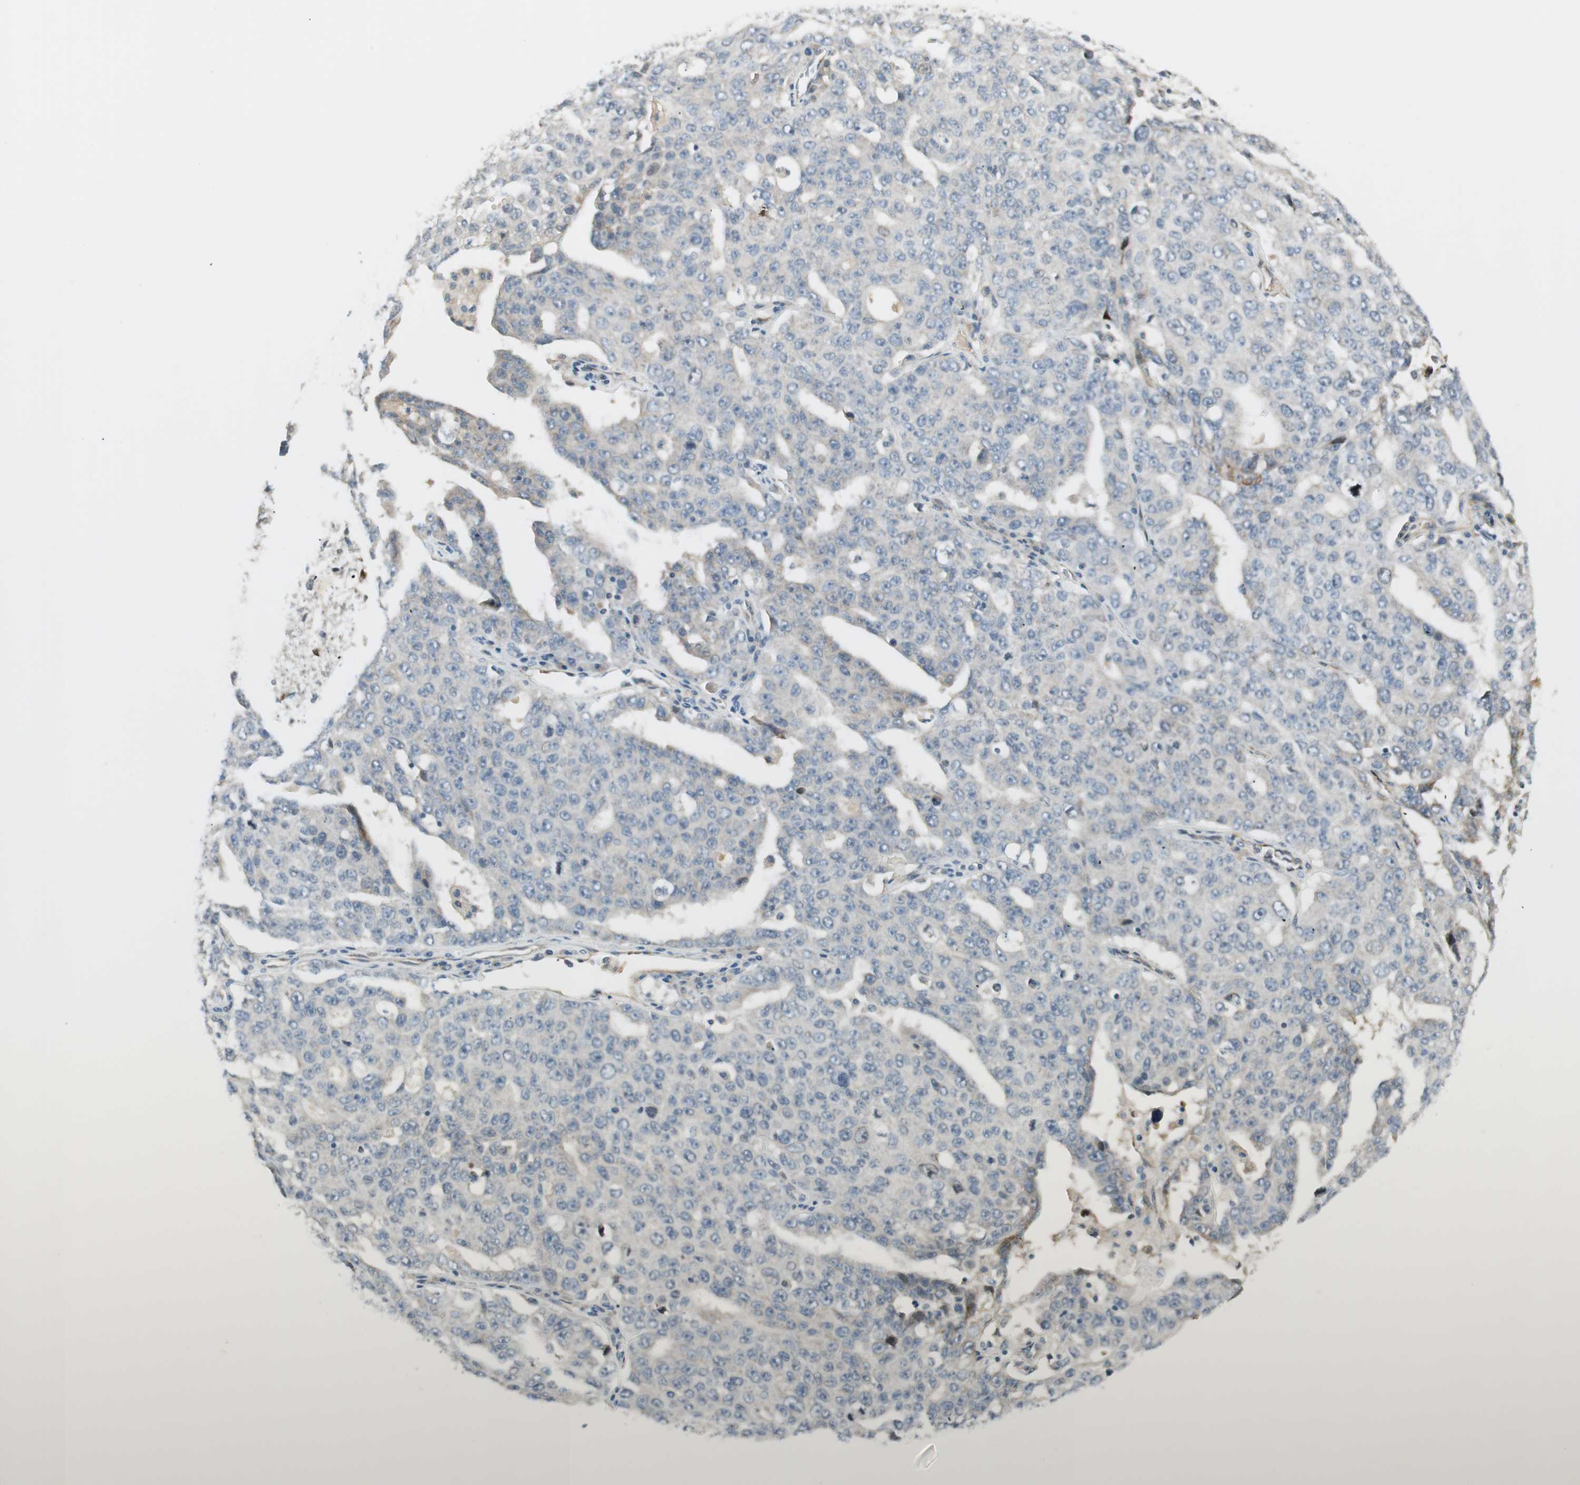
{"staining": {"intensity": "weak", "quantity": "<25%", "location": "cytoplasmic/membranous"}, "tissue": "ovarian cancer", "cell_type": "Tumor cells", "image_type": "cancer", "snomed": [{"axis": "morphology", "description": "Carcinoma, endometroid"}, {"axis": "topography", "description": "Ovary"}], "caption": "Immunohistochemistry of human ovarian cancer (endometroid carcinoma) exhibits no positivity in tumor cells.", "gene": "STON1-GTF2A1L", "patient": {"sex": "female", "age": 62}}